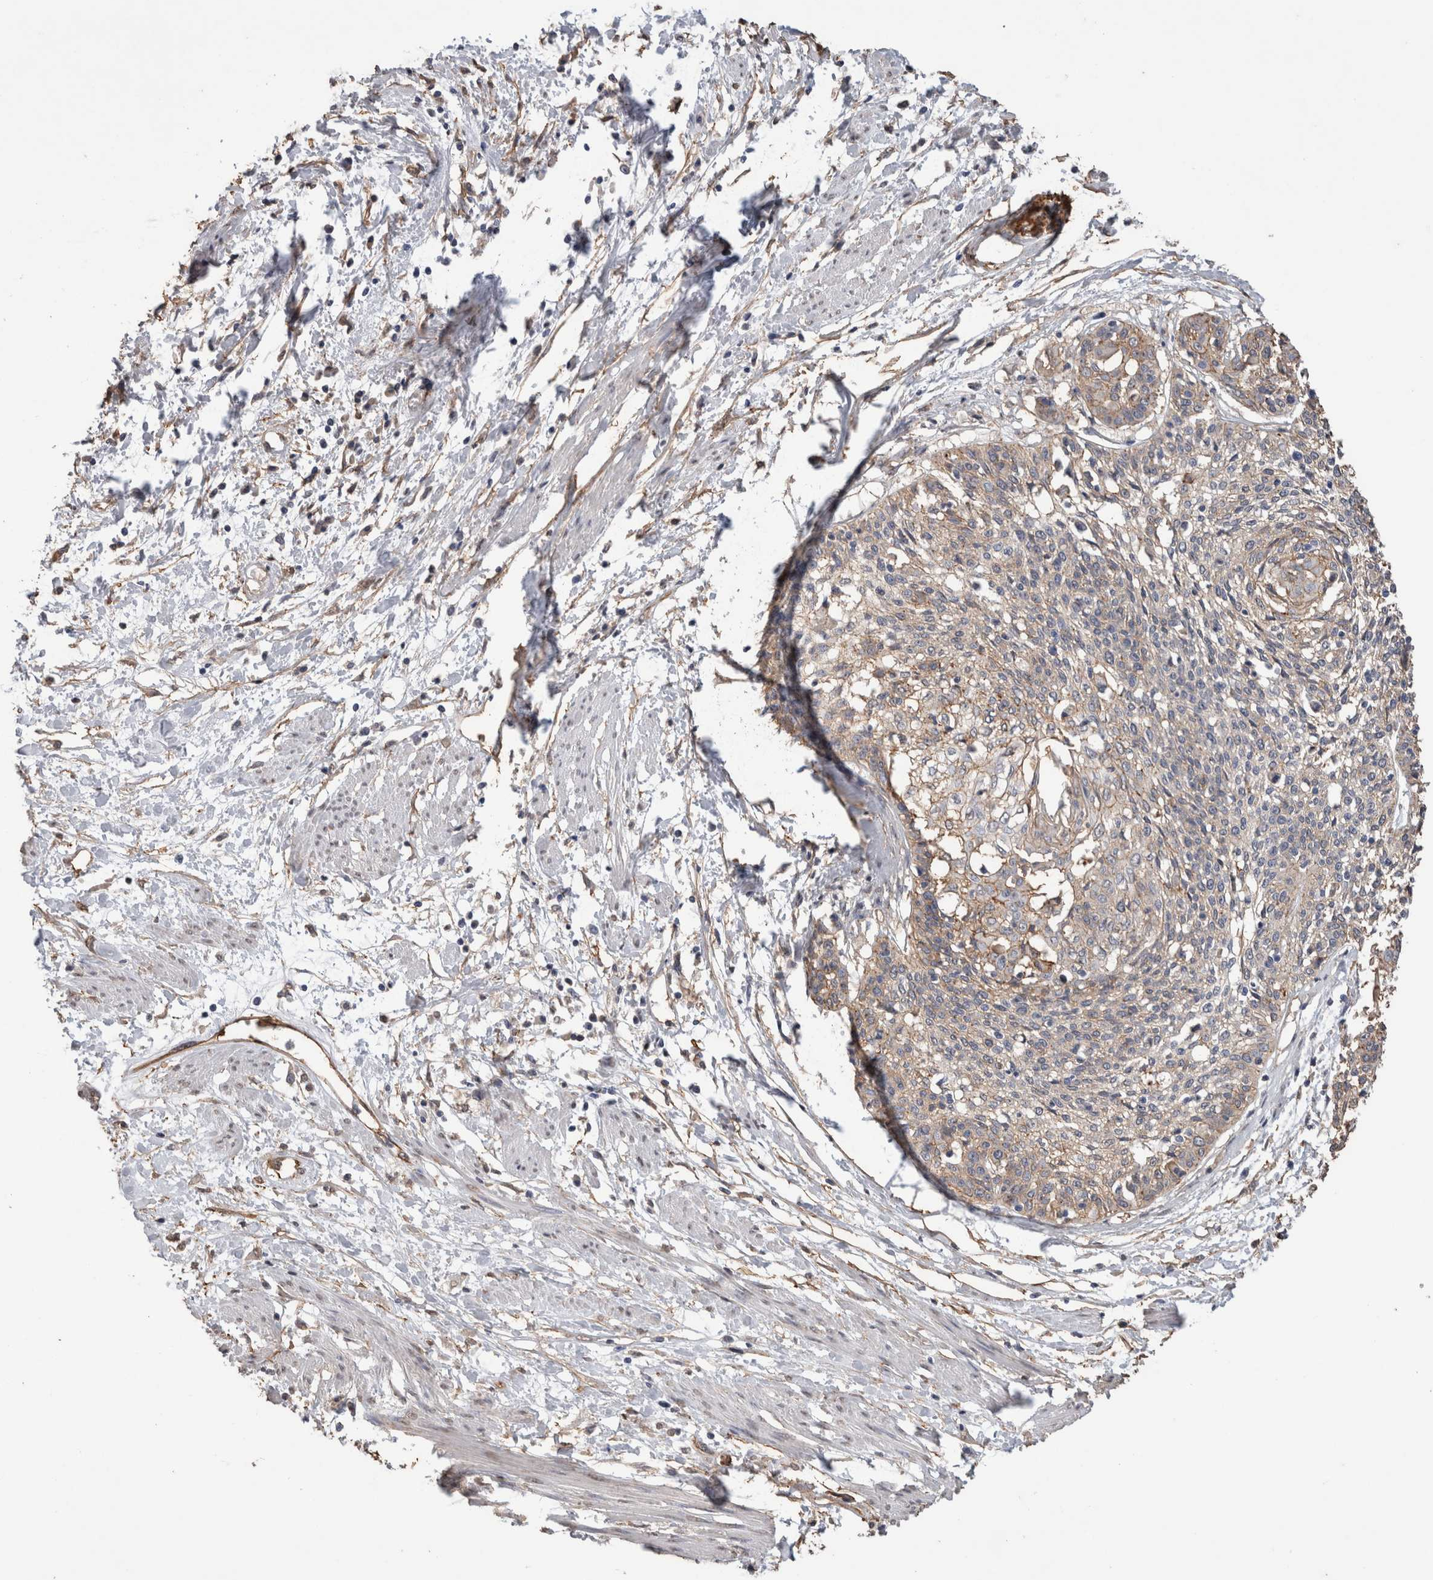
{"staining": {"intensity": "weak", "quantity": "25%-75%", "location": "cytoplasmic/membranous"}, "tissue": "cervical cancer", "cell_type": "Tumor cells", "image_type": "cancer", "snomed": [{"axis": "morphology", "description": "Squamous cell carcinoma, NOS"}, {"axis": "topography", "description": "Cervix"}], "caption": "Cervical squamous cell carcinoma stained for a protein demonstrates weak cytoplasmic/membranous positivity in tumor cells.", "gene": "S100A10", "patient": {"sex": "female", "age": 57}}